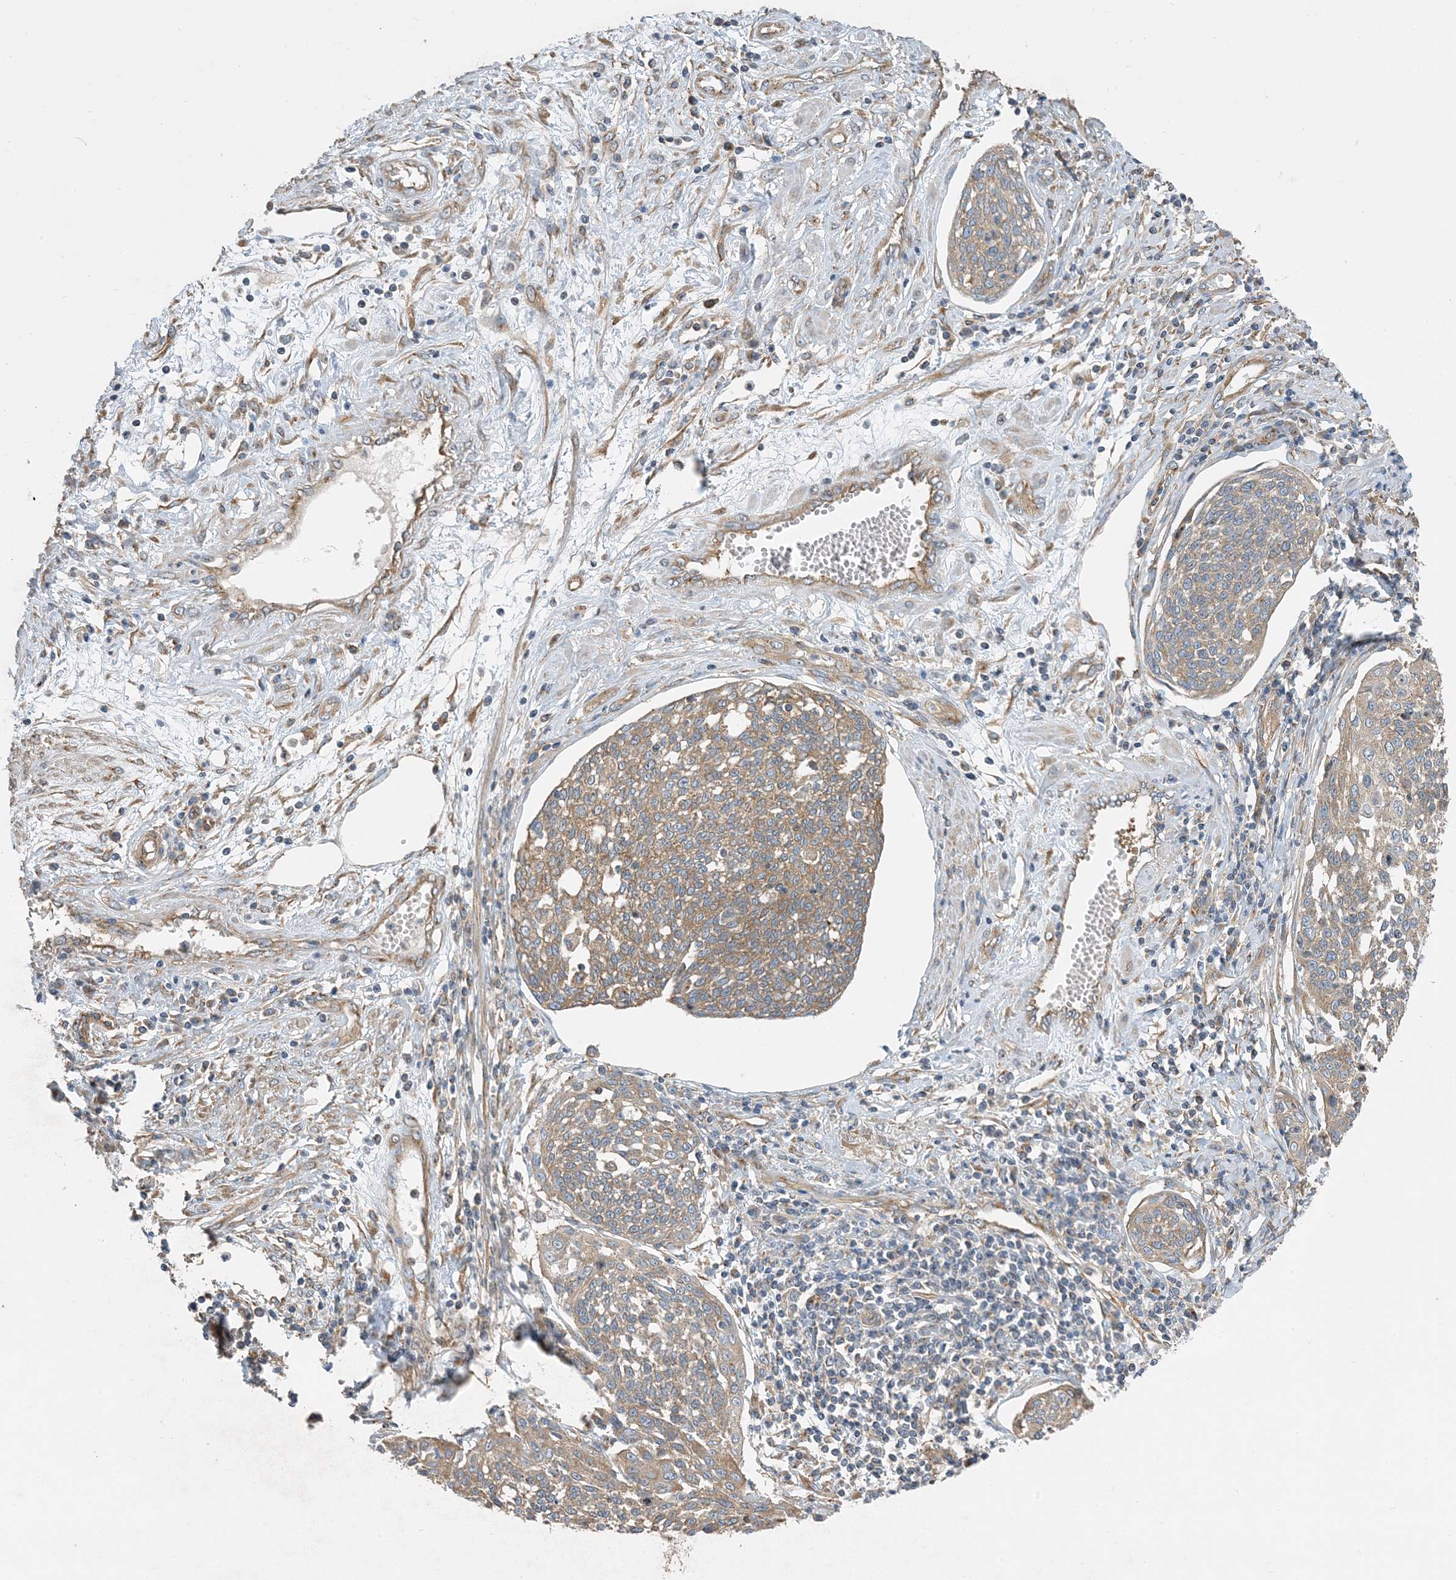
{"staining": {"intensity": "weak", "quantity": ">75%", "location": "cytoplasmic/membranous"}, "tissue": "cervical cancer", "cell_type": "Tumor cells", "image_type": "cancer", "snomed": [{"axis": "morphology", "description": "Squamous cell carcinoma, NOS"}, {"axis": "topography", "description": "Cervix"}], "caption": "IHC image of neoplastic tissue: human squamous cell carcinoma (cervical) stained using immunohistochemistry (IHC) reveals low levels of weak protein expression localized specifically in the cytoplasmic/membranous of tumor cells, appearing as a cytoplasmic/membranous brown color.", "gene": "SIDT1", "patient": {"sex": "female", "age": 34}}